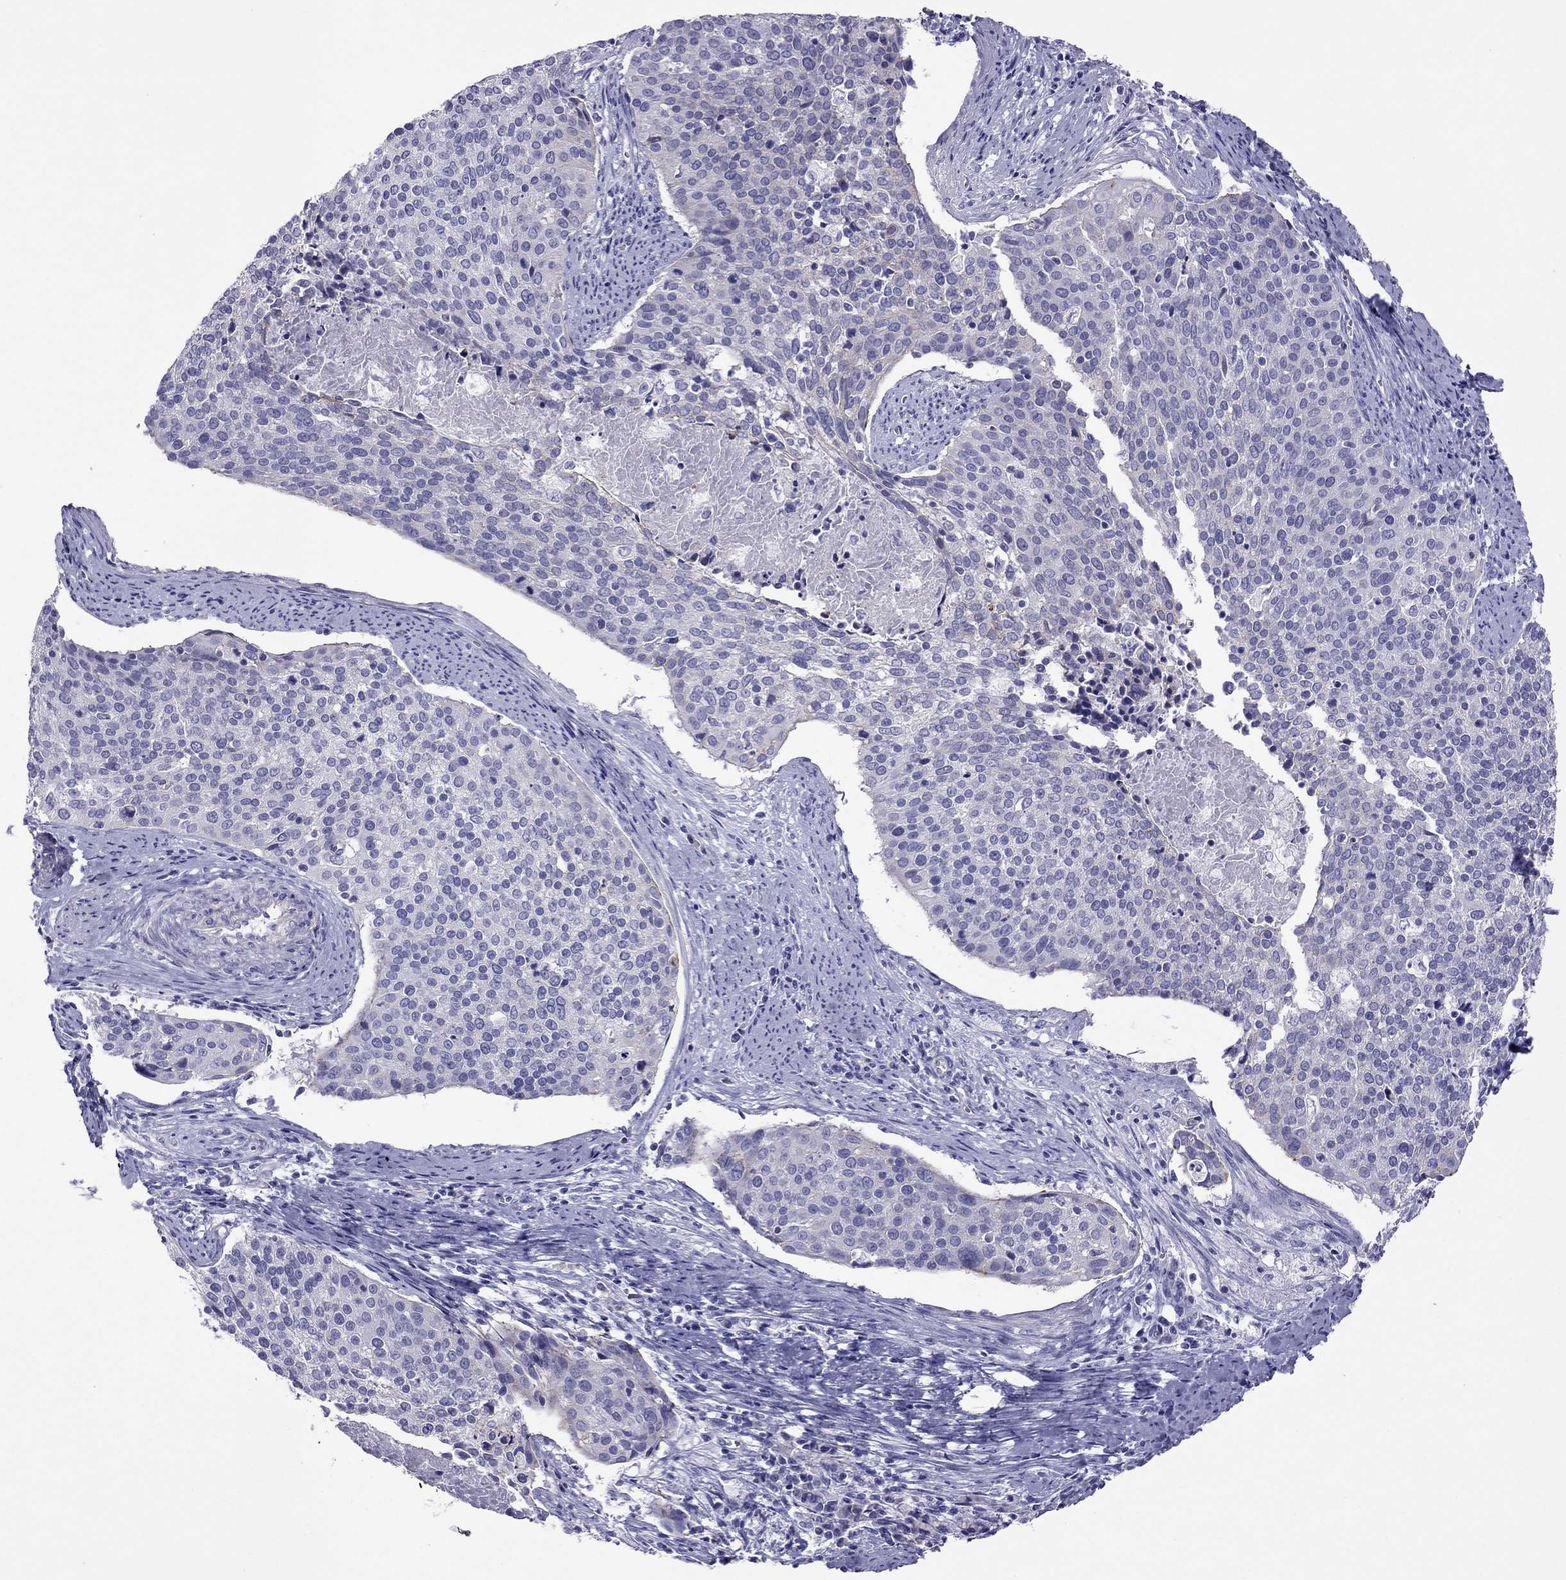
{"staining": {"intensity": "negative", "quantity": "none", "location": "none"}, "tissue": "cervical cancer", "cell_type": "Tumor cells", "image_type": "cancer", "snomed": [{"axis": "morphology", "description": "Squamous cell carcinoma, NOS"}, {"axis": "topography", "description": "Cervix"}], "caption": "Tumor cells are negative for protein expression in human squamous cell carcinoma (cervical).", "gene": "MYL11", "patient": {"sex": "female", "age": 39}}